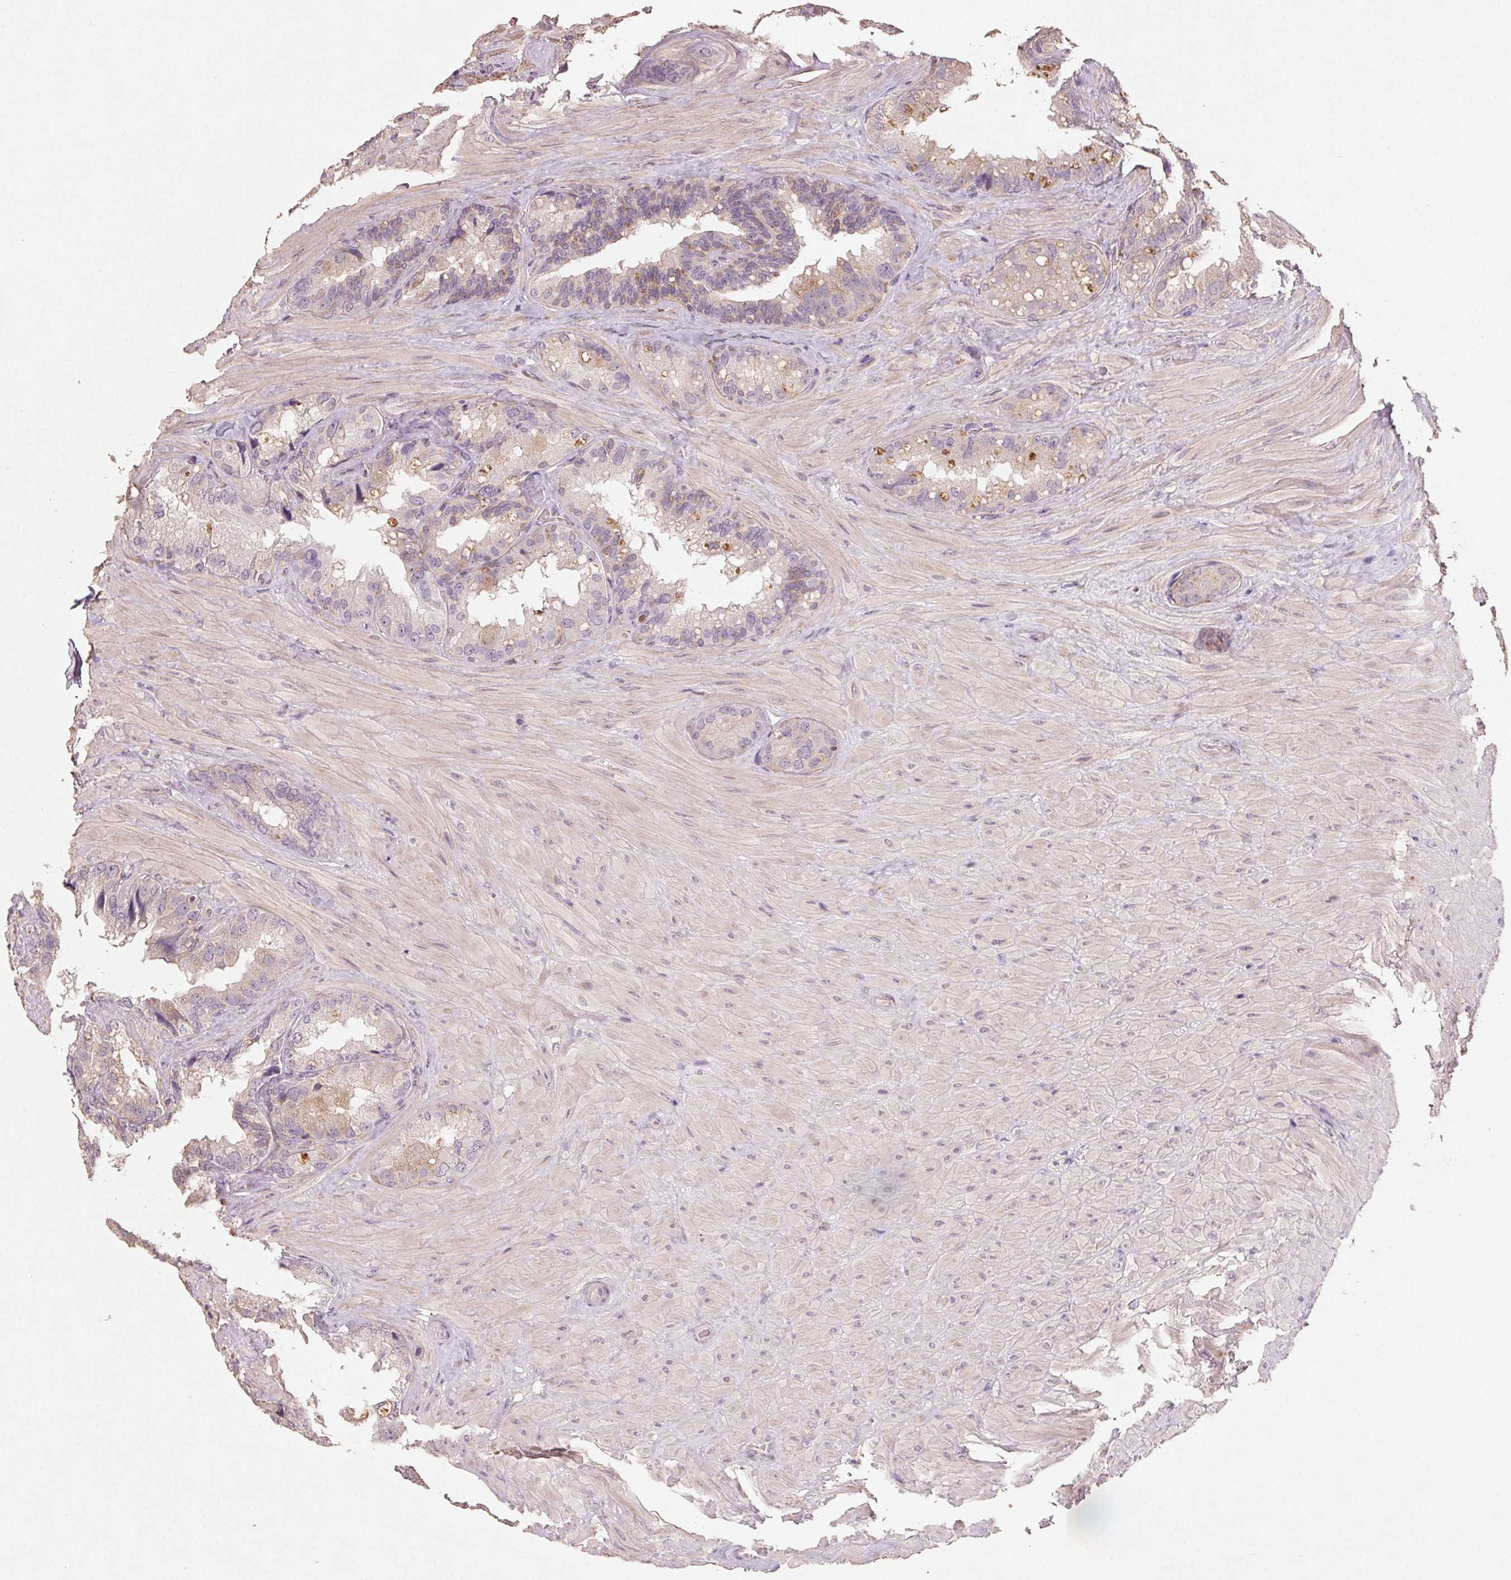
{"staining": {"intensity": "negative", "quantity": "none", "location": "none"}, "tissue": "seminal vesicle", "cell_type": "Glandular cells", "image_type": "normal", "snomed": [{"axis": "morphology", "description": "Normal tissue, NOS"}, {"axis": "topography", "description": "Seminal veicle"}], "caption": "Glandular cells show no significant protein staining in normal seminal vesicle. (DAB (3,3'-diaminobenzidine) IHC with hematoxylin counter stain).", "gene": "AP1S1", "patient": {"sex": "male", "age": 60}}